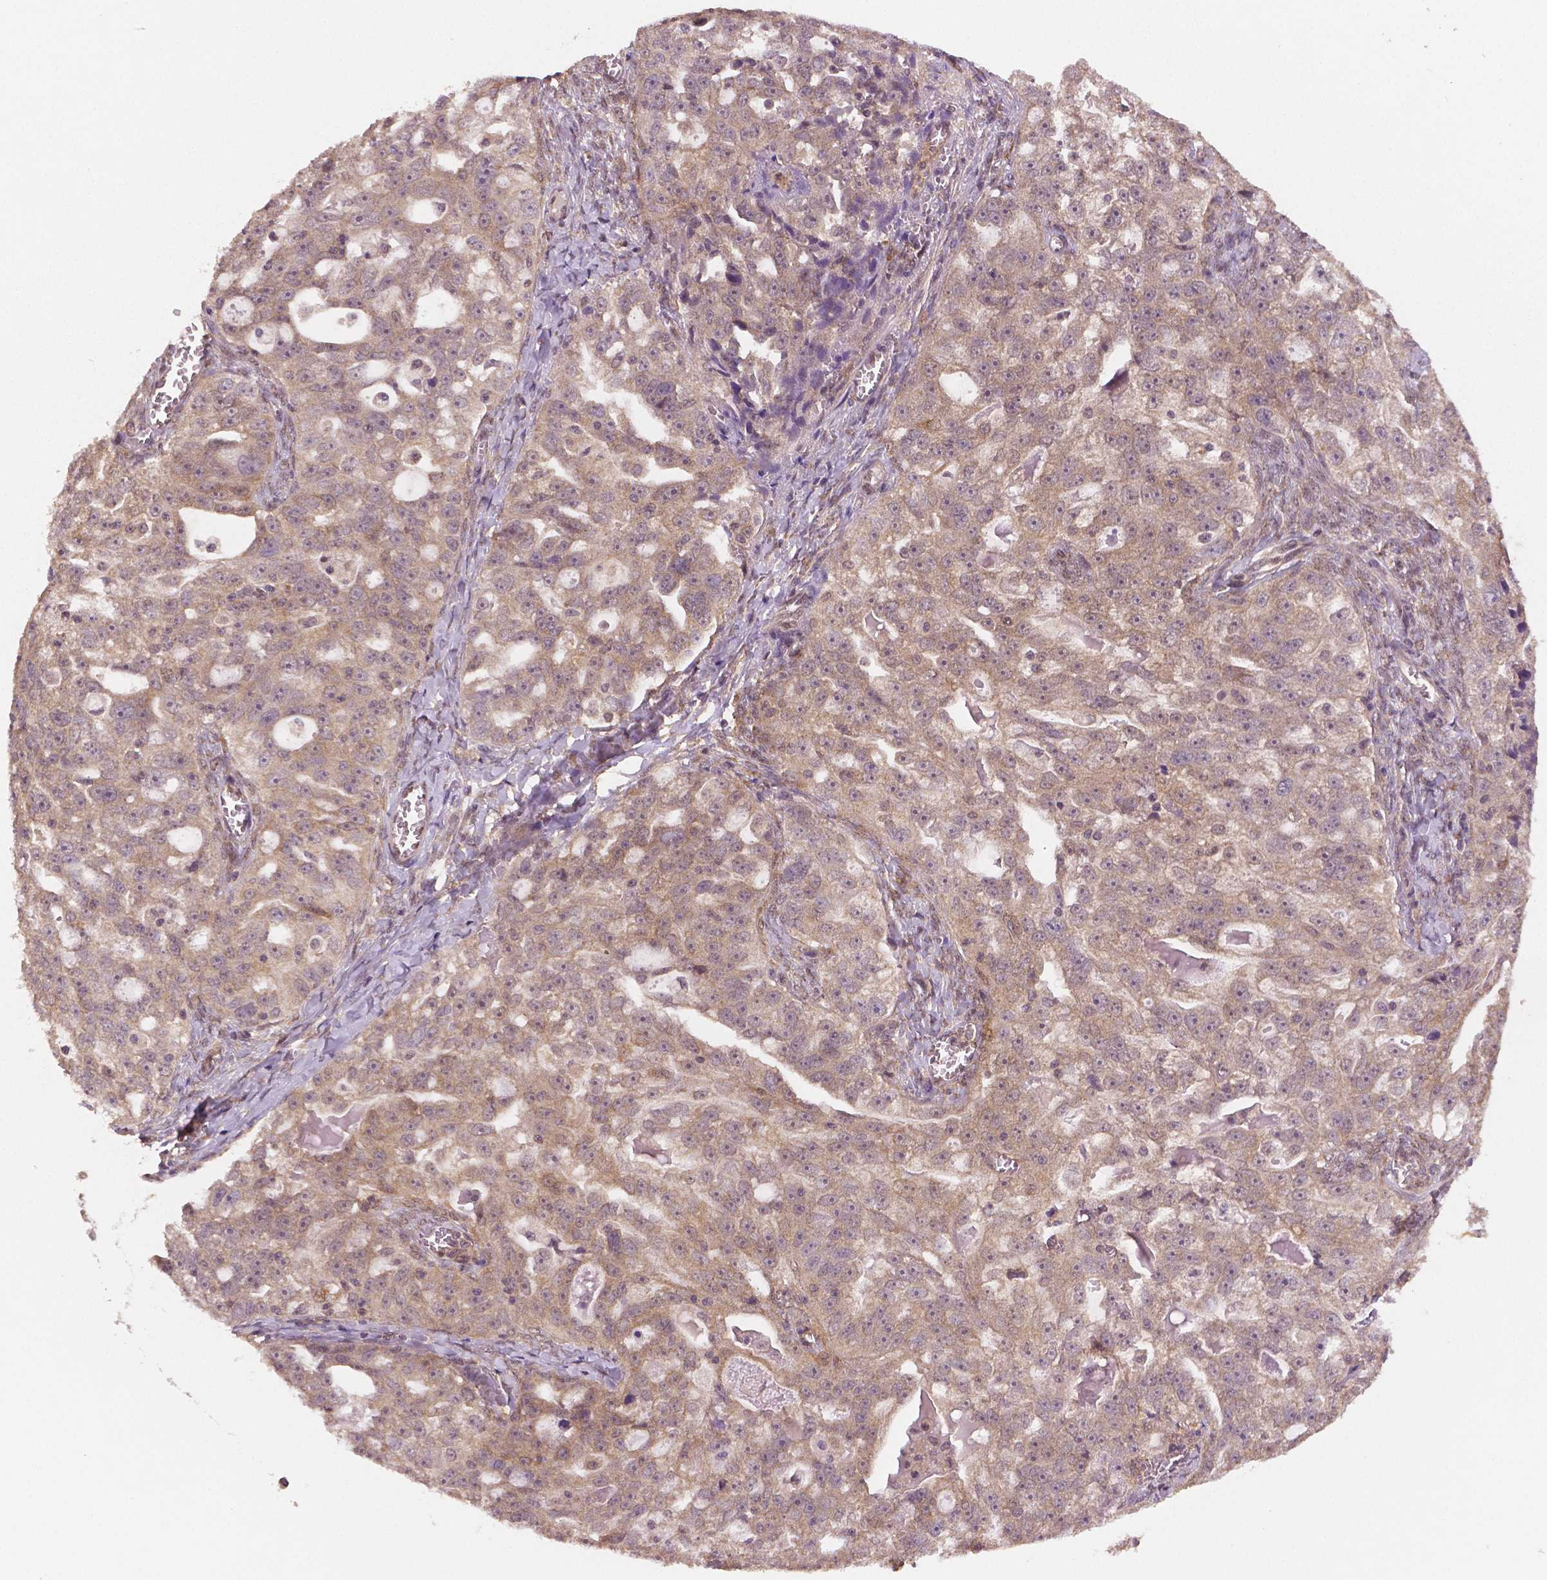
{"staining": {"intensity": "weak", "quantity": ">75%", "location": "cytoplasmic/membranous"}, "tissue": "ovarian cancer", "cell_type": "Tumor cells", "image_type": "cancer", "snomed": [{"axis": "morphology", "description": "Cystadenocarcinoma, serous, NOS"}, {"axis": "topography", "description": "Ovary"}], "caption": "The image exhibits staining of ovarian cancer, revealing weak cytoplasmic/membranous protein expression (brown color) within tumor cells. (brown staining indicates protein expression, while blue staining denotes nuclei).", "gene": "STAT3", "patient": {"sex": "female", "age": 51}}